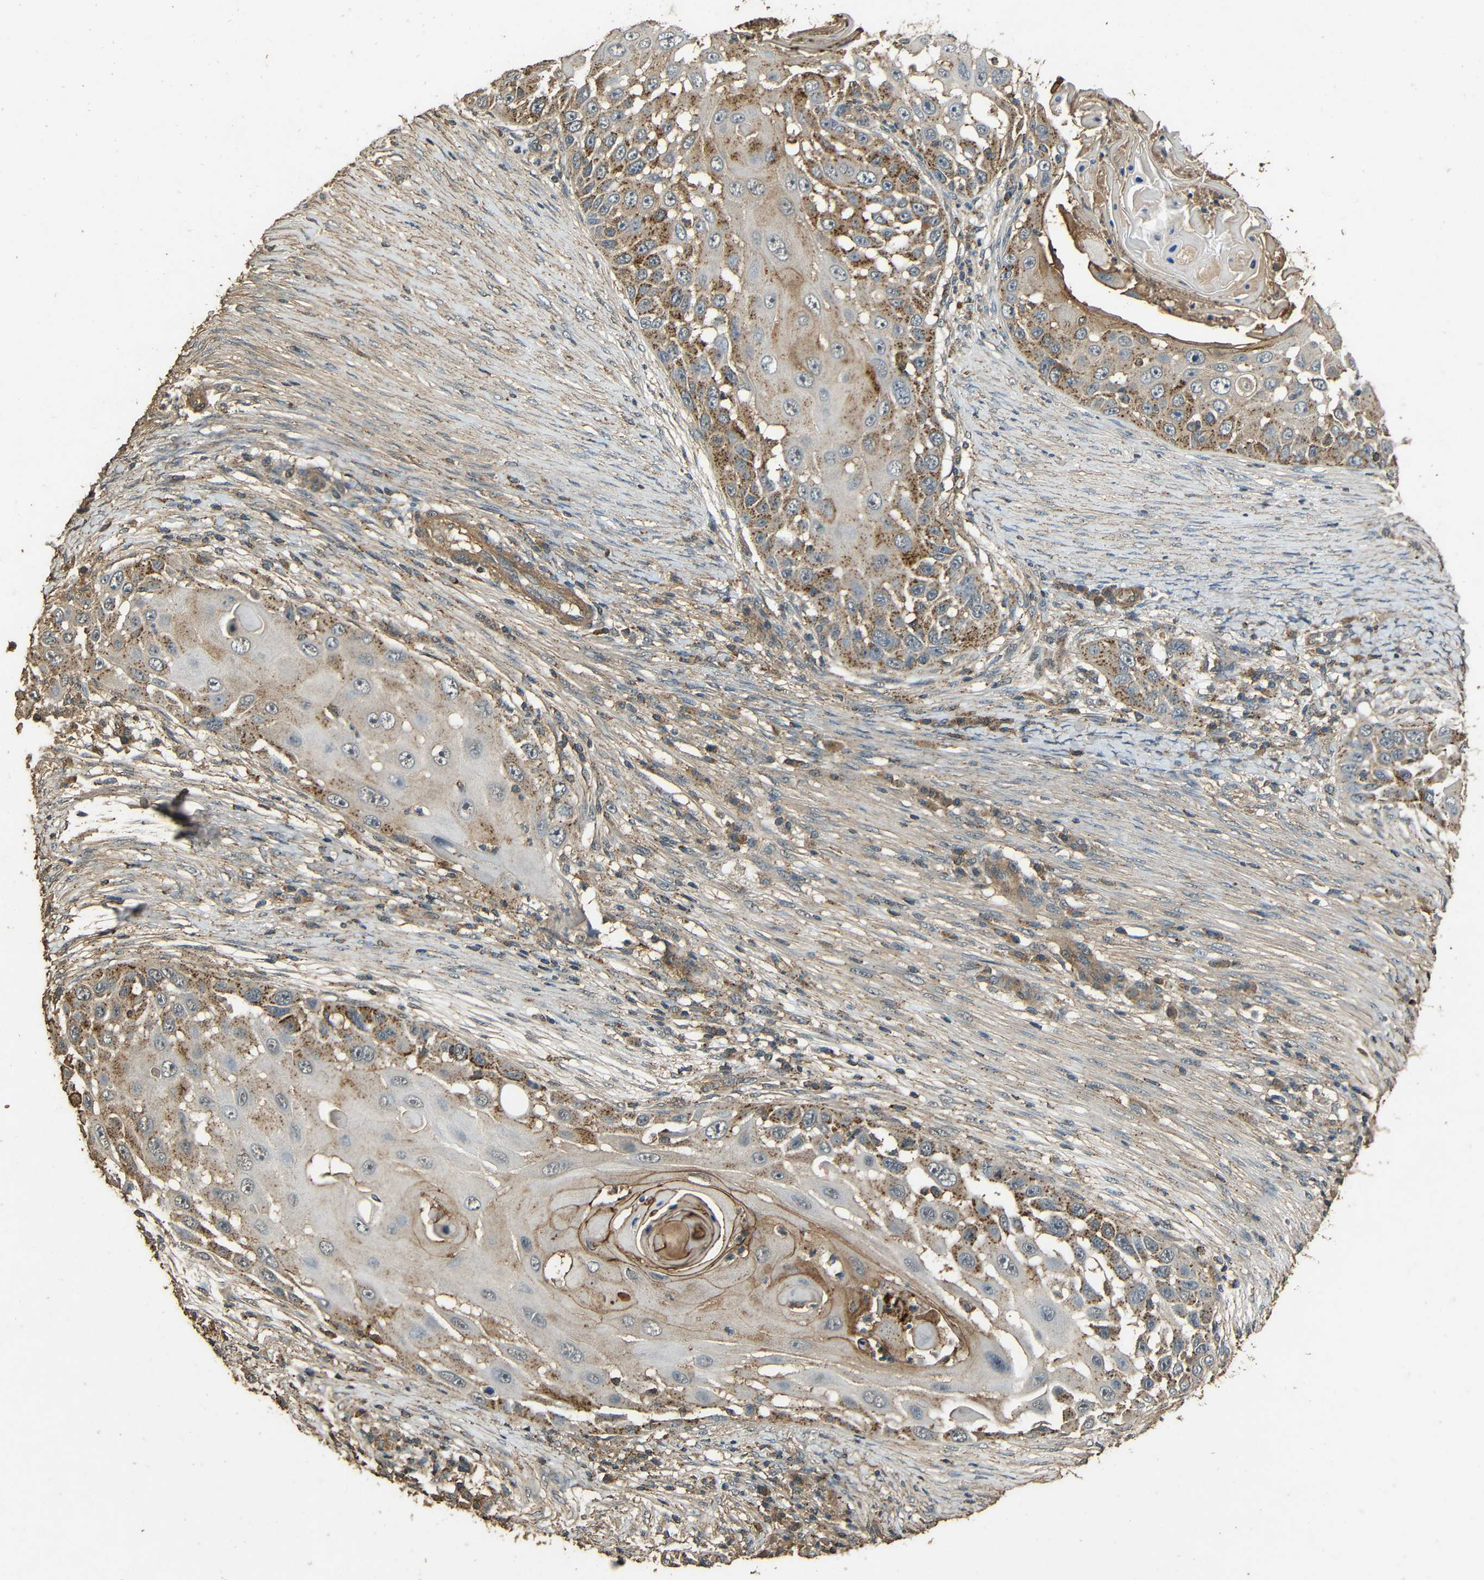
{"staining": {"intensity": "moderate", "quantity": ">75%", "location": "cytoplasmic/membranous"}, "tissue": "skin cancer", "cell_type": "Tumor cells", "image_type": "cancer", "snomed": [{"axis": "morphology", "description": "Squamous cell carcinoma, NOS"}, {"axis": "topography", "description": "Skin"}], "caption": "About >75% of tumor cells in skin cancer reveal moderate cytoplasmic/membranous protein staining as visualized by brown immunohistochemical staining.", "gene": "PDE5A", "patient": {"sex": "female", "age": 44}}